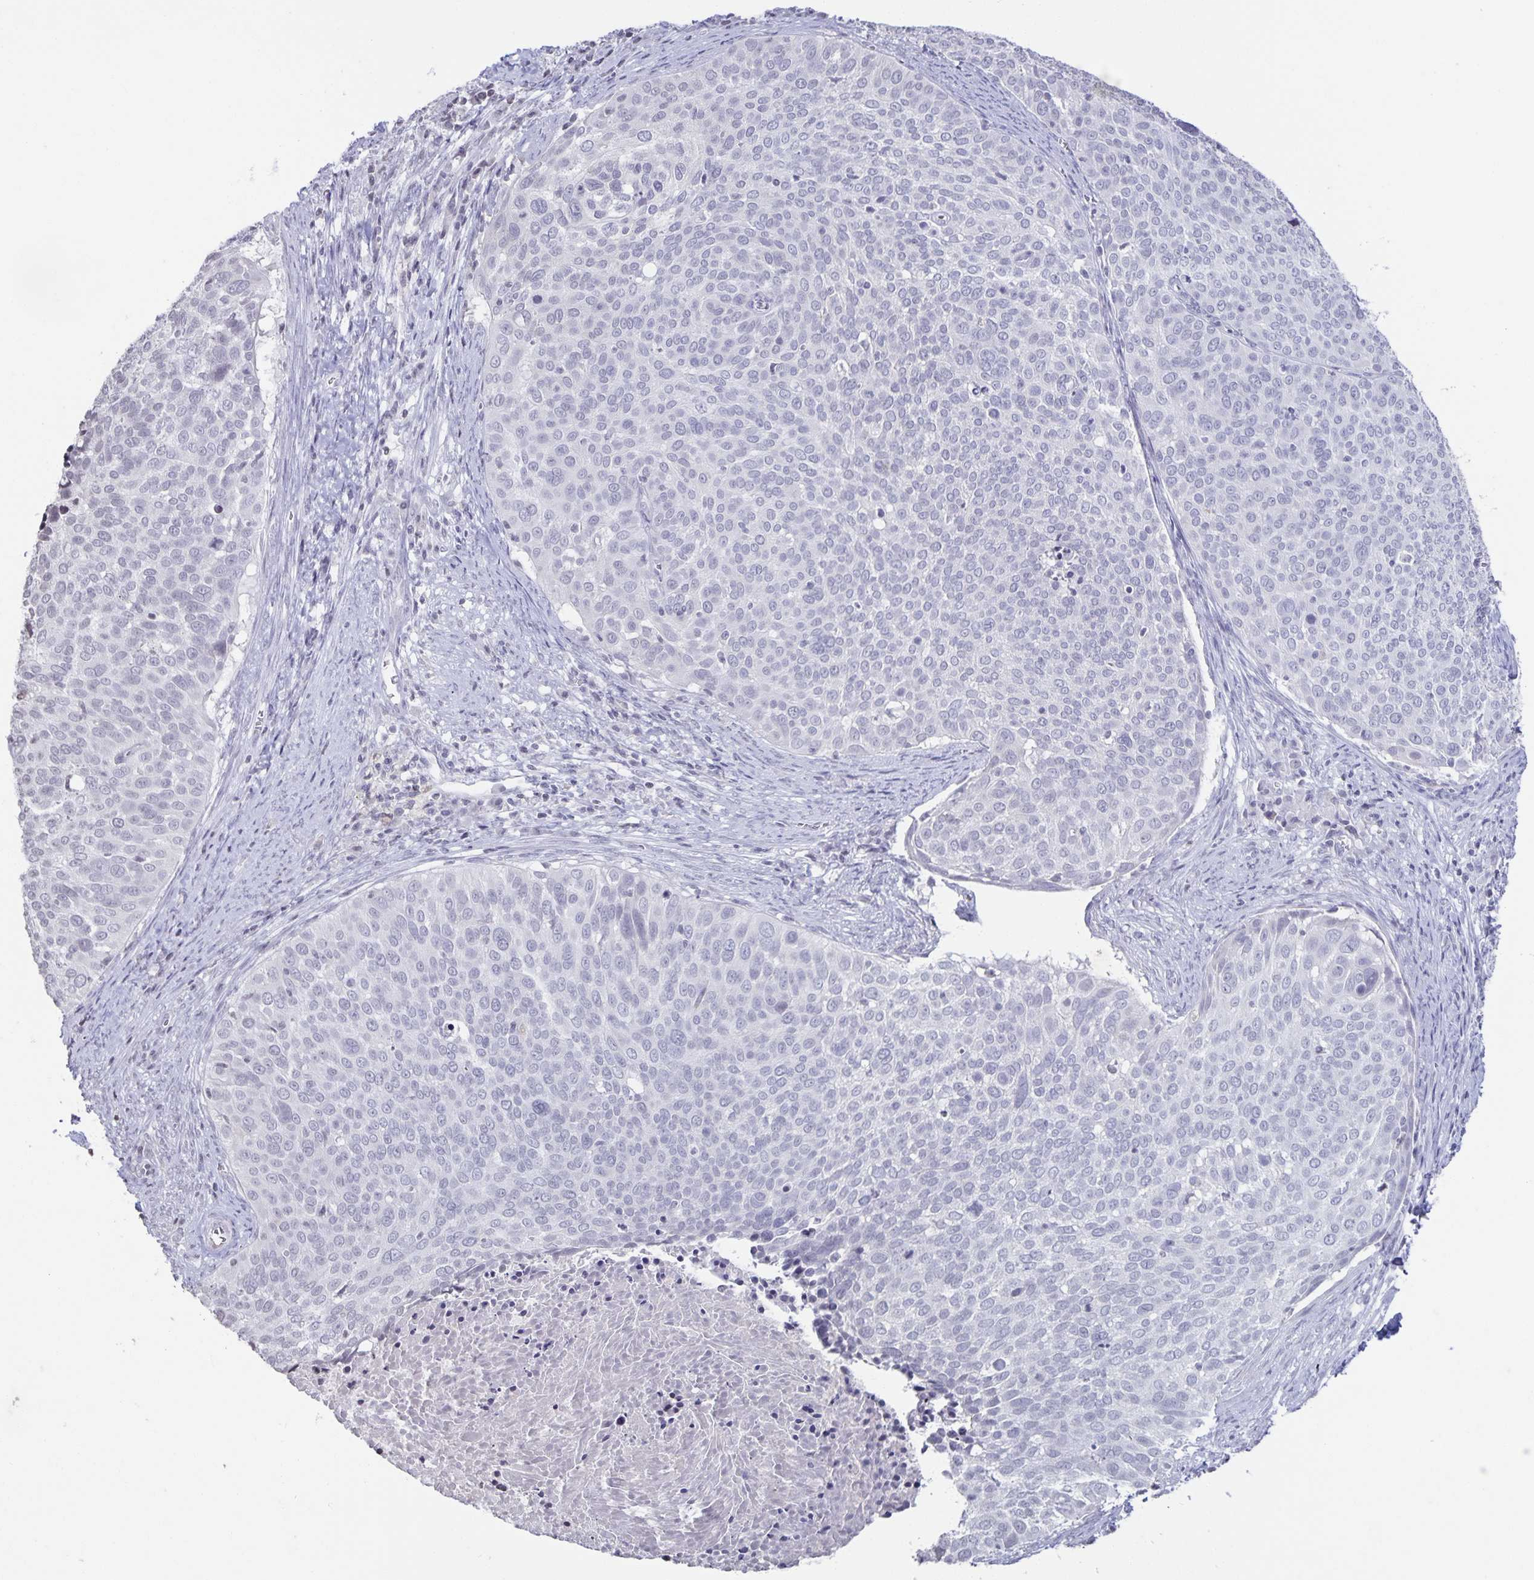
{"staining": {"intensity": "negative", "quantity": "none", "location": "none"}, "tissue": "cervical cancer", "cell_type": "Tumor cells", "image_type": "cancer", "snomed": [{"axis": "morphology", "description": "Squamous cell carcinoma, NOS"}, {"axis": "topography", "description": "Cervix"}], "caption": "A photomicrograph of cervical cancer (squamous cell carcinoma) stained for a protein demonstrates no brown staining in tumor cells.", "gene": "AQP4", "patient": {"sex": "female", "age": 39}}